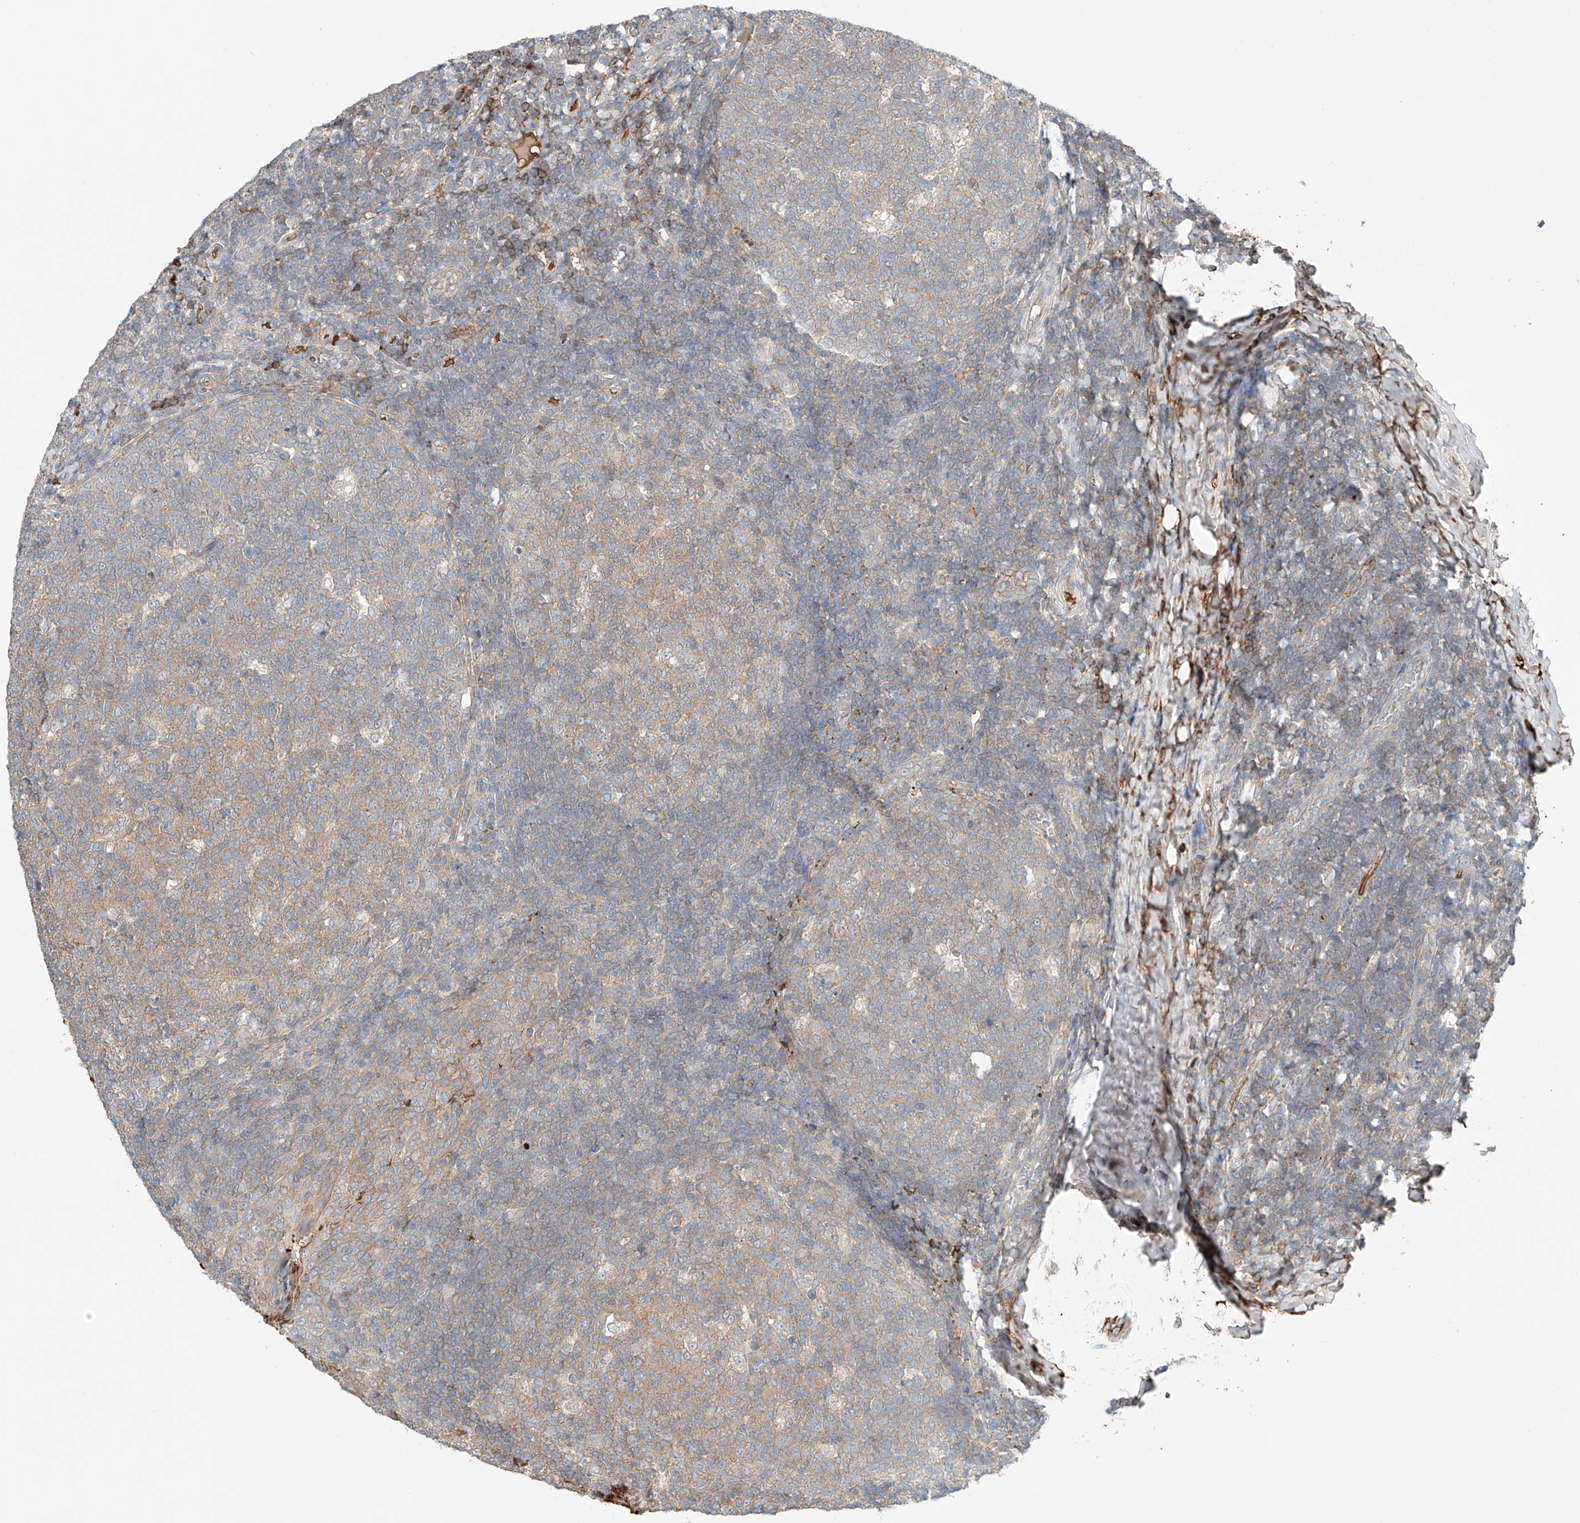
{"staining": {"intensity": "weak", "quantity": "25%-75%", "location": "cytoplasmic/membranous"}, "tissue": "tonsil", "cell_type": "Germinal center cells", "image_type": "normal", "snomed": [{"axis": "morphology", "description": "Normal tissue, NOS"}, {"axis": "topography", "description": "Tonsil"}], "caption": "IHC of benign human tonsil reveals low levels of weak cytoplasmic/membranous positivity in about 25%-75% of germinal center cells. (brown staining indicates protein expression, while blue staining denotes nuclei).", "gene": "PGGT1B", "patient": {"sex": "female", "age": 19}}